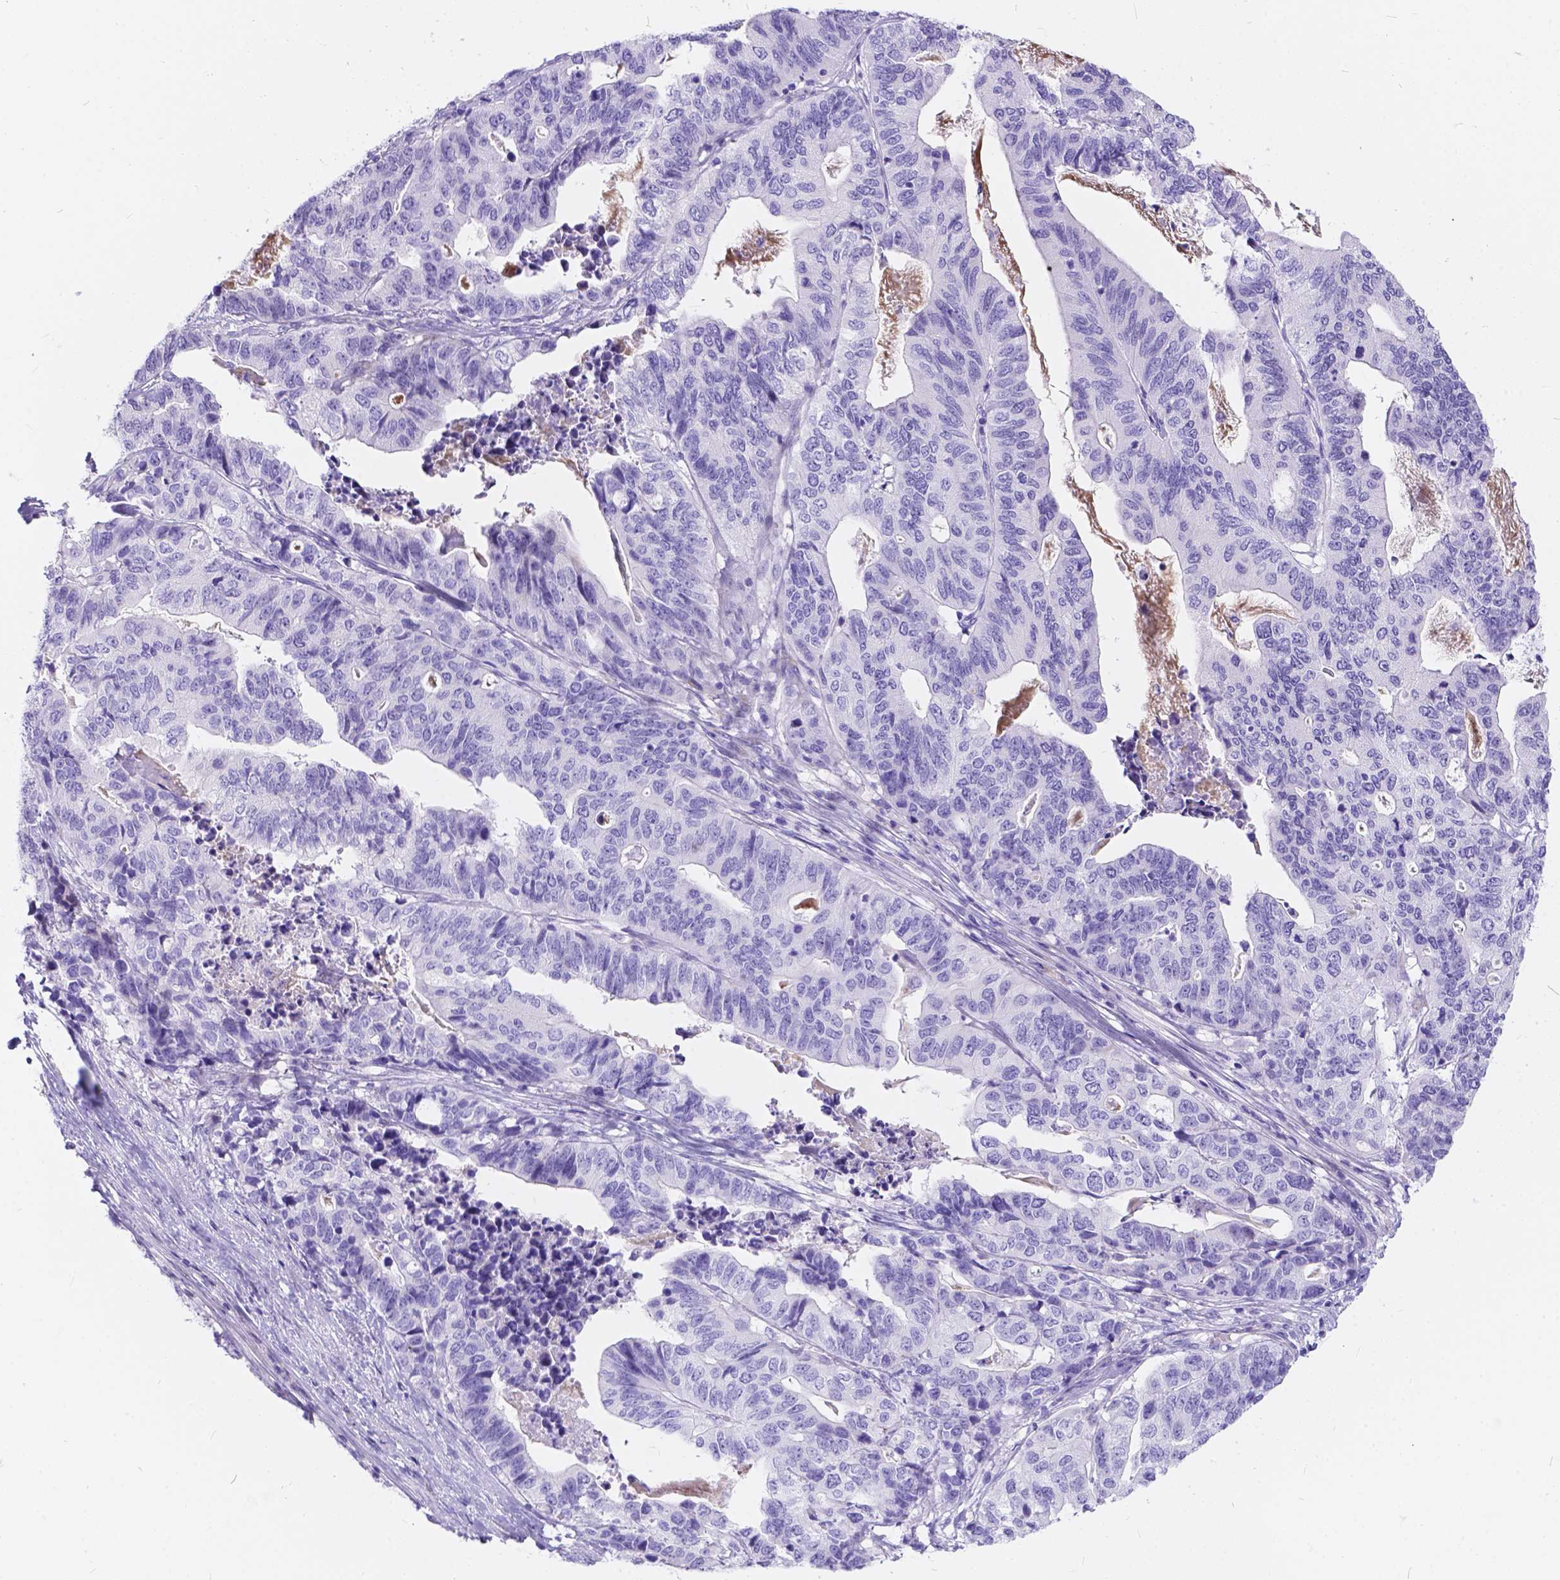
{"staining": {"intensity": "negative", "quantity": "none", "location": "none"}, "tissue": "stomach cancer", "cell_type": "Tumor cells", "image_type": "cancer", "snomed": [{"axis": "morphology", "description": "Adenocarcinoma, NOS"}, {"axis": "topography", "description": "Stomach, upper"}], "caption": "The image exhibits no staining of tumor cells in stomach cancer.", "gene": "KLHL10", "patient": {"sex": "female", "age": 67}}